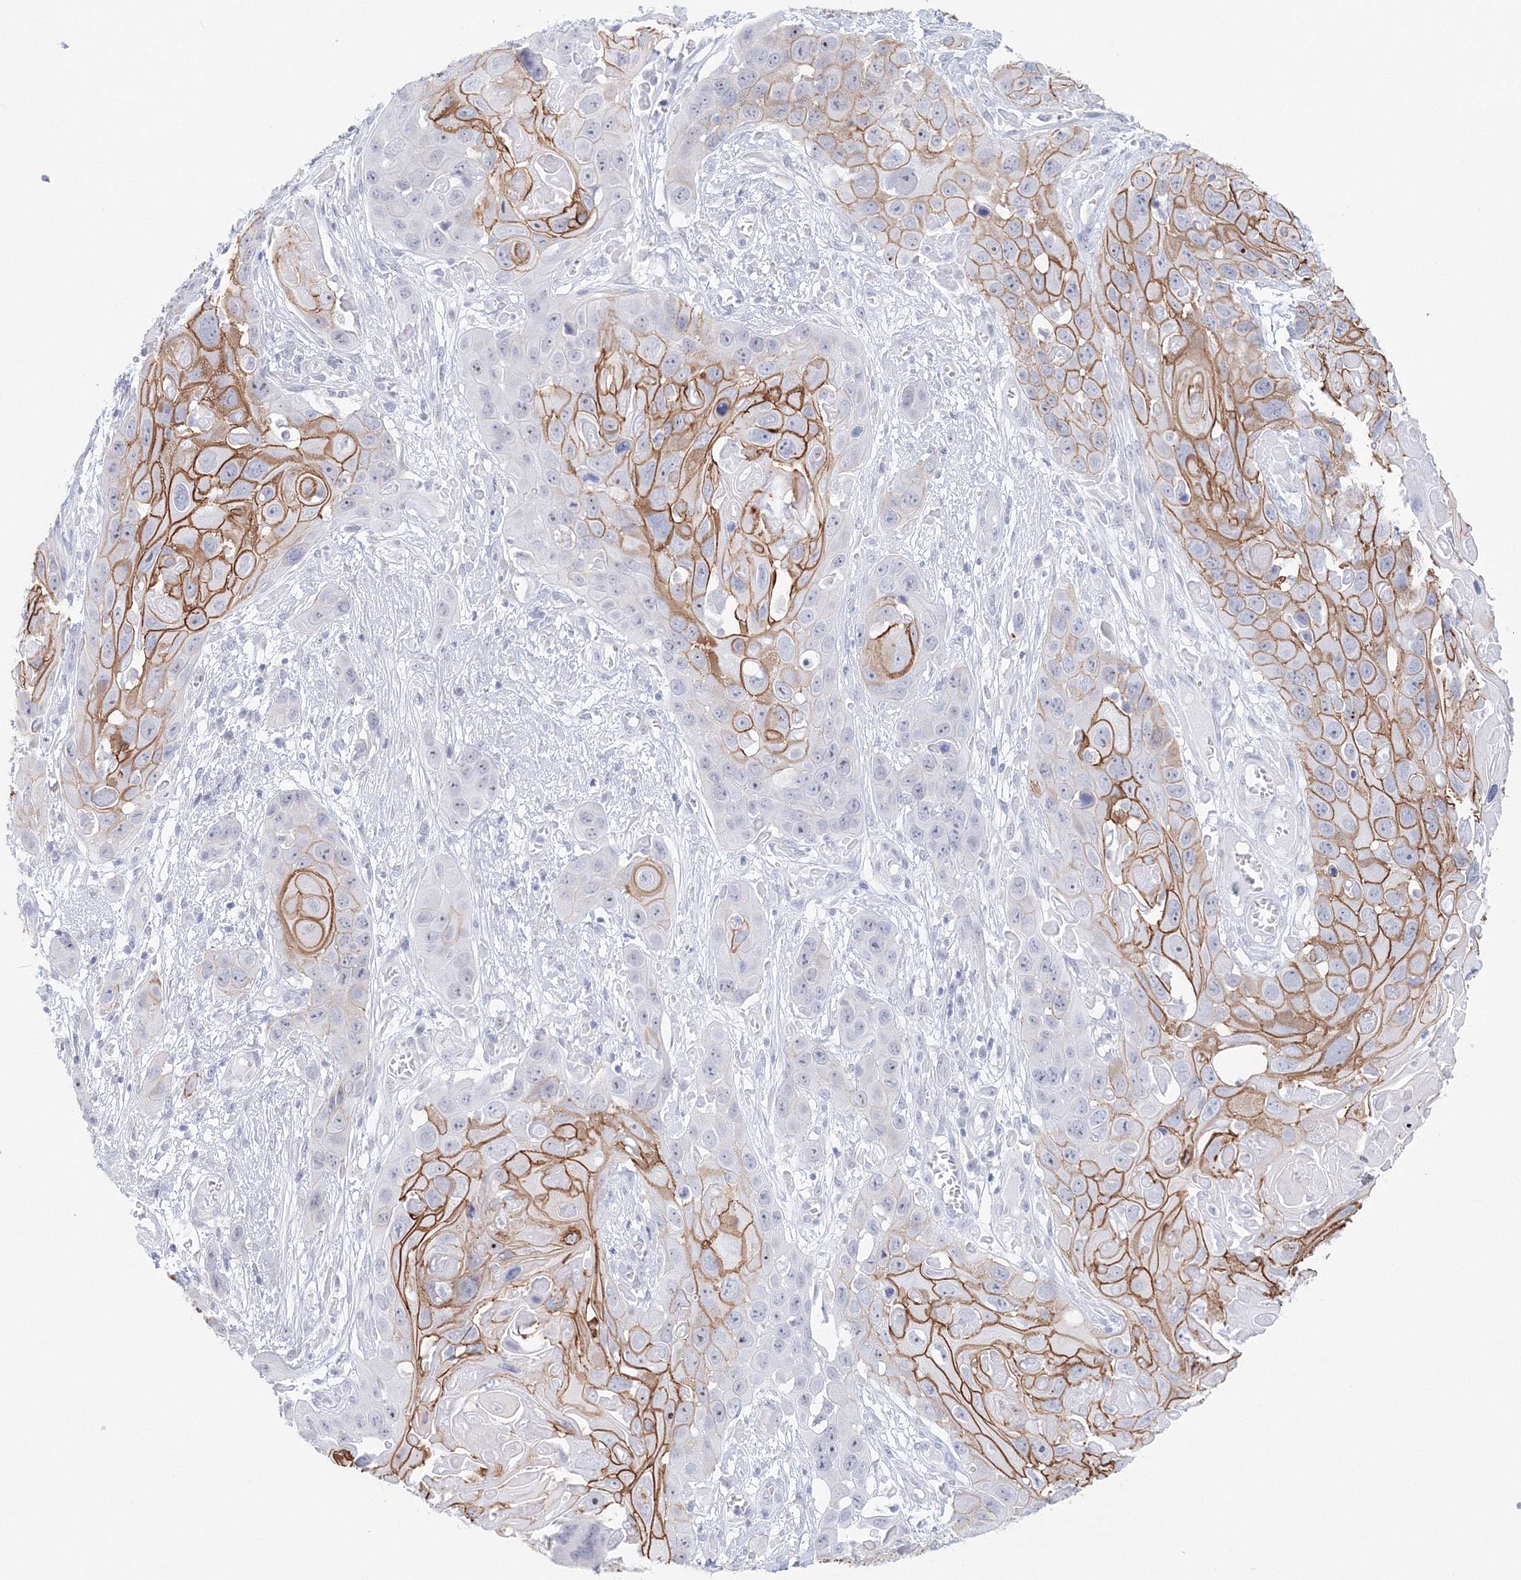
{"staining": {"intensity": "moderate", "quantity": ">75%", "location": "cytoplasmic/membranous"}, "tissue": "skin cancer", "cell_type": "Tumor cells", "image_type": "cancer", "snomed": [{"axis": "morphology", "description": "Squamous cell carcinoma, NOS"}, {"axis": "topography", "description": "Skin"}], "caption": "Skin cancer (squamous cell carcinoma) was stained to show a protein in brown. There is medium levels of moderate cytoplasmic/membranous staining in approximately >75% of tumor cells. Nuclei are stained in blue.", "gene": "VSIG1", "patient": {"sex": "male", "age": 55}}